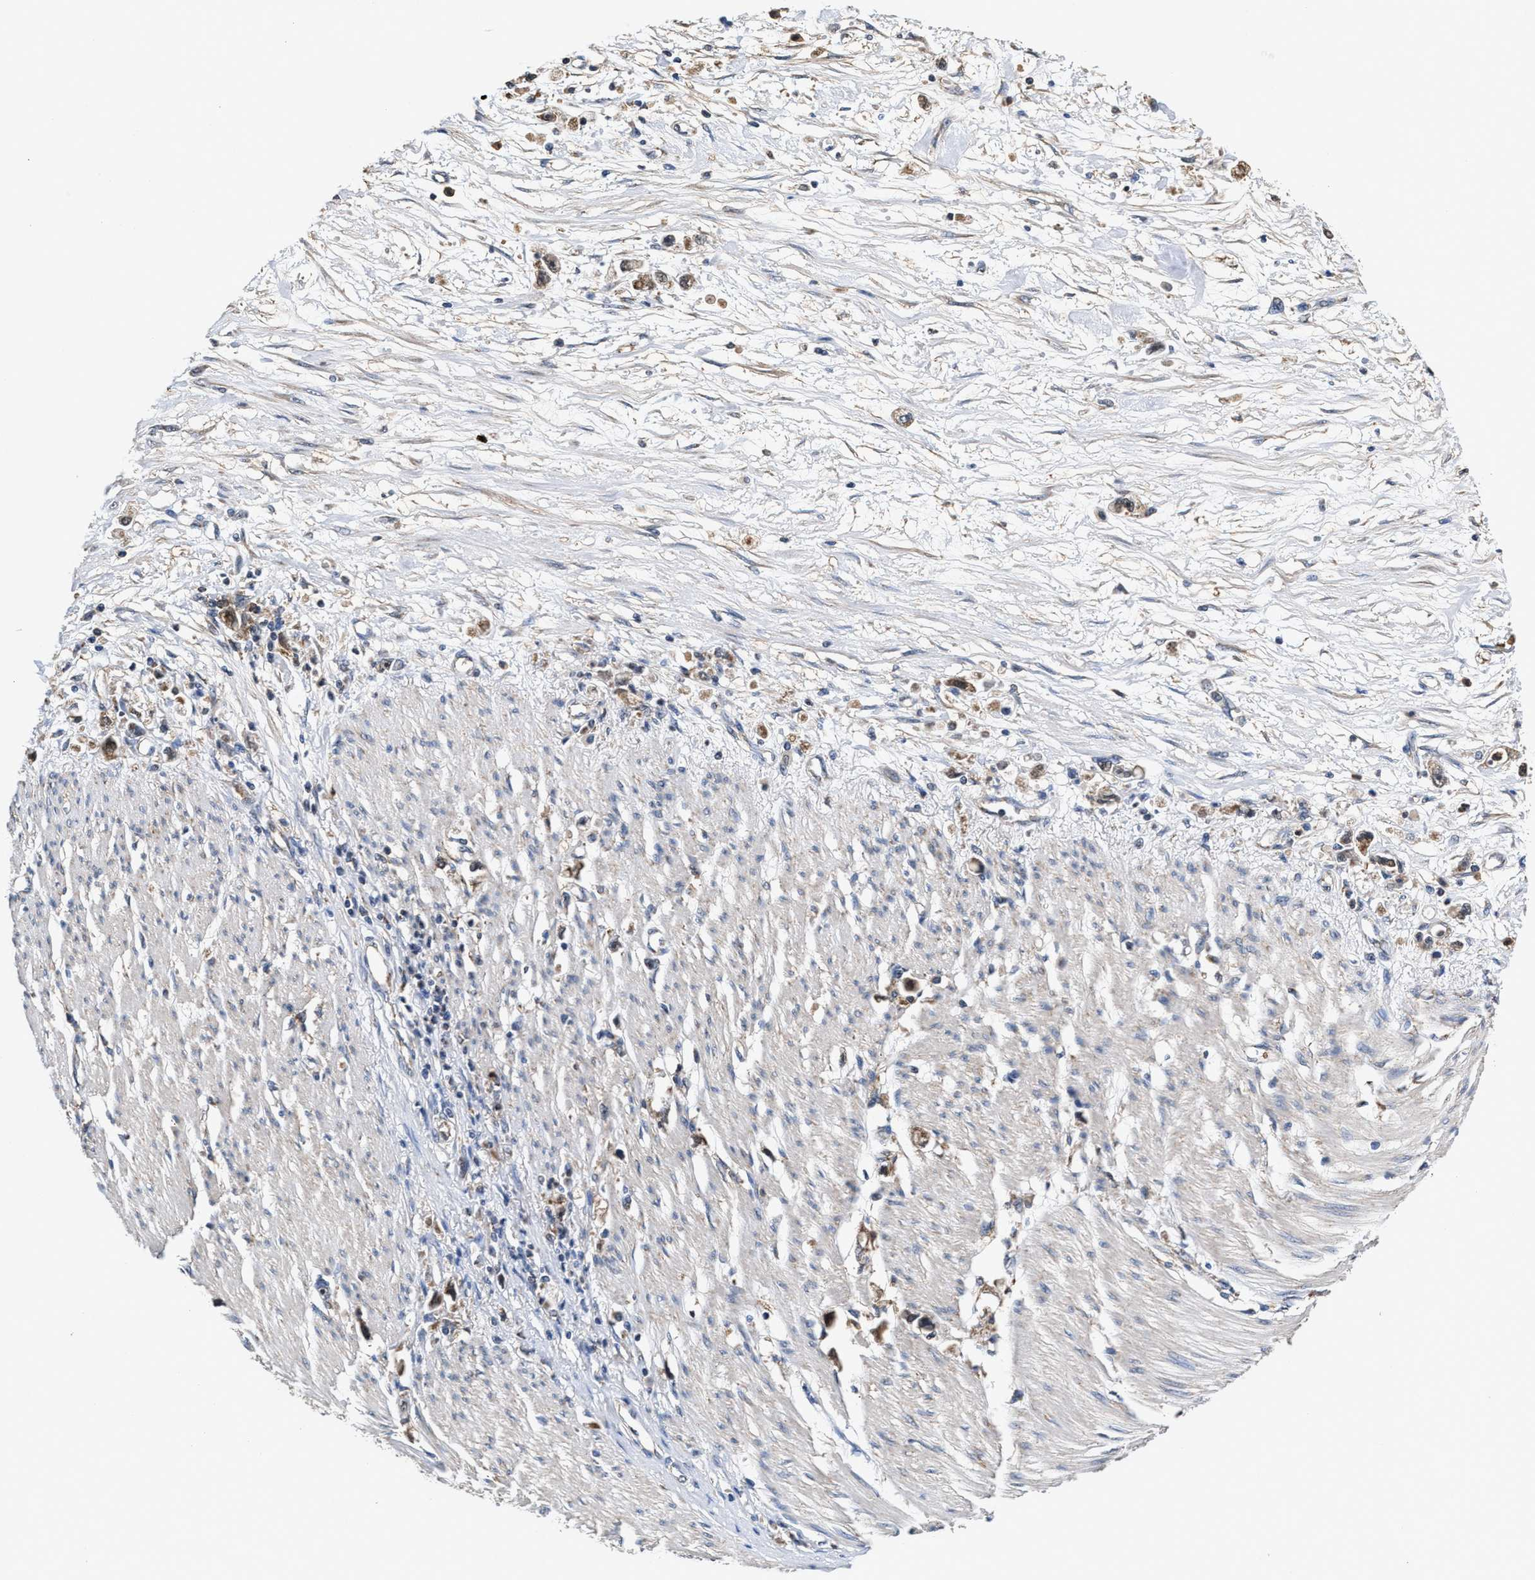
{"staining": {"intensity": "weak", "quantity": ">75%", "location": "cytoplasmic/membranous"}, "tissue": "stomach cancer", "cell_type": "Tumor cells", "image_type": "cancer", "snomed": [{"axis": "morphology", "description": "Adenocarcinoma, NOS"}, {"axis": "topography", "description": "Stomach"}], "caption": "Adenocarcinoma (stomach) tissue demonstrates weak cytoplasmic/membranous positivity in approximately >75% of tumor cells, visualized by immunohistochemistry. The staining is performed using DAB (3,3'-diaminobenzidine) brown chromogen to label protein expression. The nuclei are counter-stained blue using hematoxylin.", "gene": "ACLY", "patient": {"sex": "female", "age": 59}}